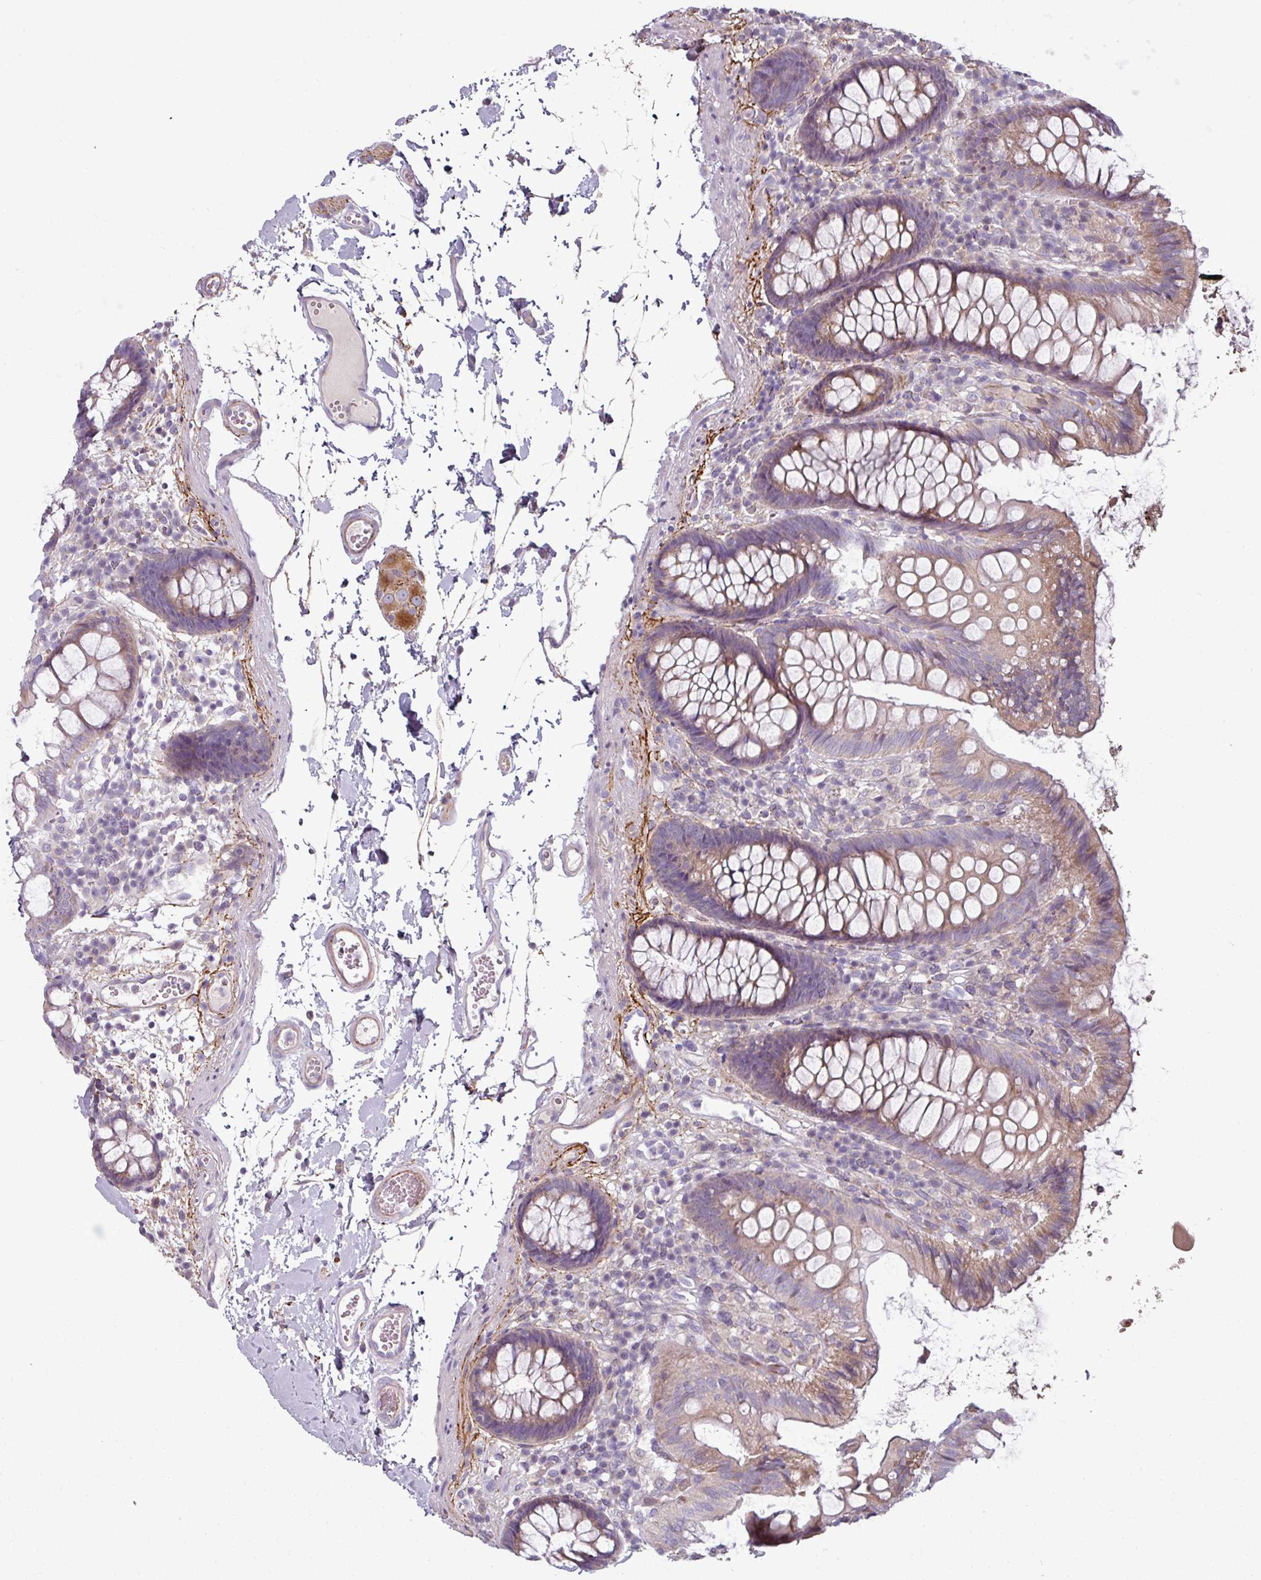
{"staining": {"intensity": "weak", "quantity": "25%-75%", "location": "cytoplasmic/membranous"}, "tissue": "colon", "cell_type": "Endothelial cells", "image_type": "normal", "snomed": [{"axis": "morphology", "description": "Normal tissue, NOS"}, {"axis": "topography", "description": "Colon"}], "caption": "This is an image of immunohistochemistry staining of normal colon, which shows weak positivity in the cytoplasmic/membranous of endothelial cells.", "gene": "MTMR14", "patient": {"sex": "male", "age": 84}}